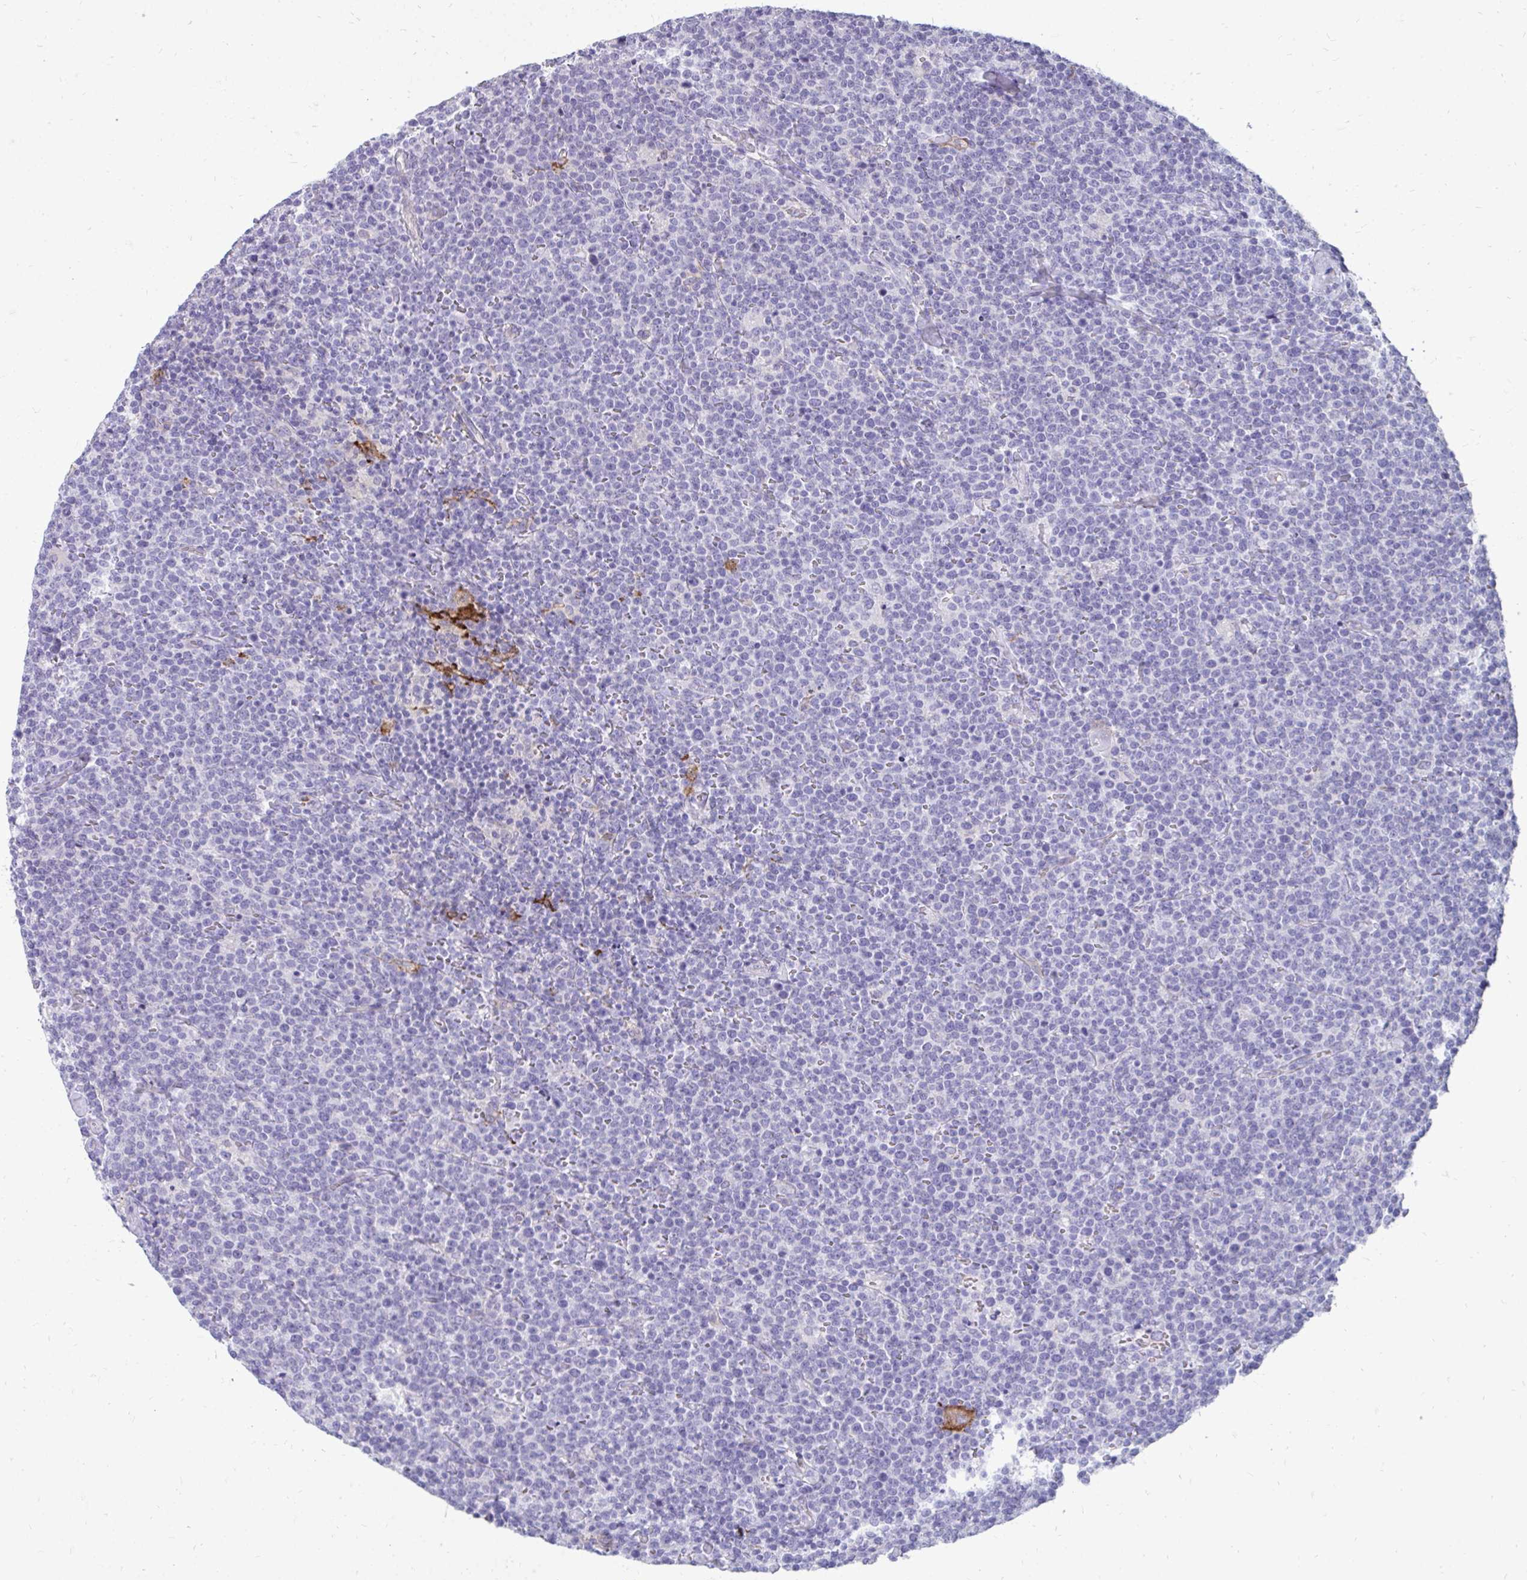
{"staining": {"intensity": "negative", "quantity": "none", "location": "none"}, "tissue": "lymphoma", "cell_type": "Tumor cells", "image_type": "cancer", "snomed": [{"axis": "morphology", "description": "Malignant lymphoma, non-Hodgkin's type, High grade"}, {"axis": "topography", "description": "Lymph node"}], "caption": "There is no significant expression in tumor cells of high-grade malignant lymphoma, non-Hodgkin's type.", "gene": "CD163", "patient": {"sex": "male", "age": 61}}